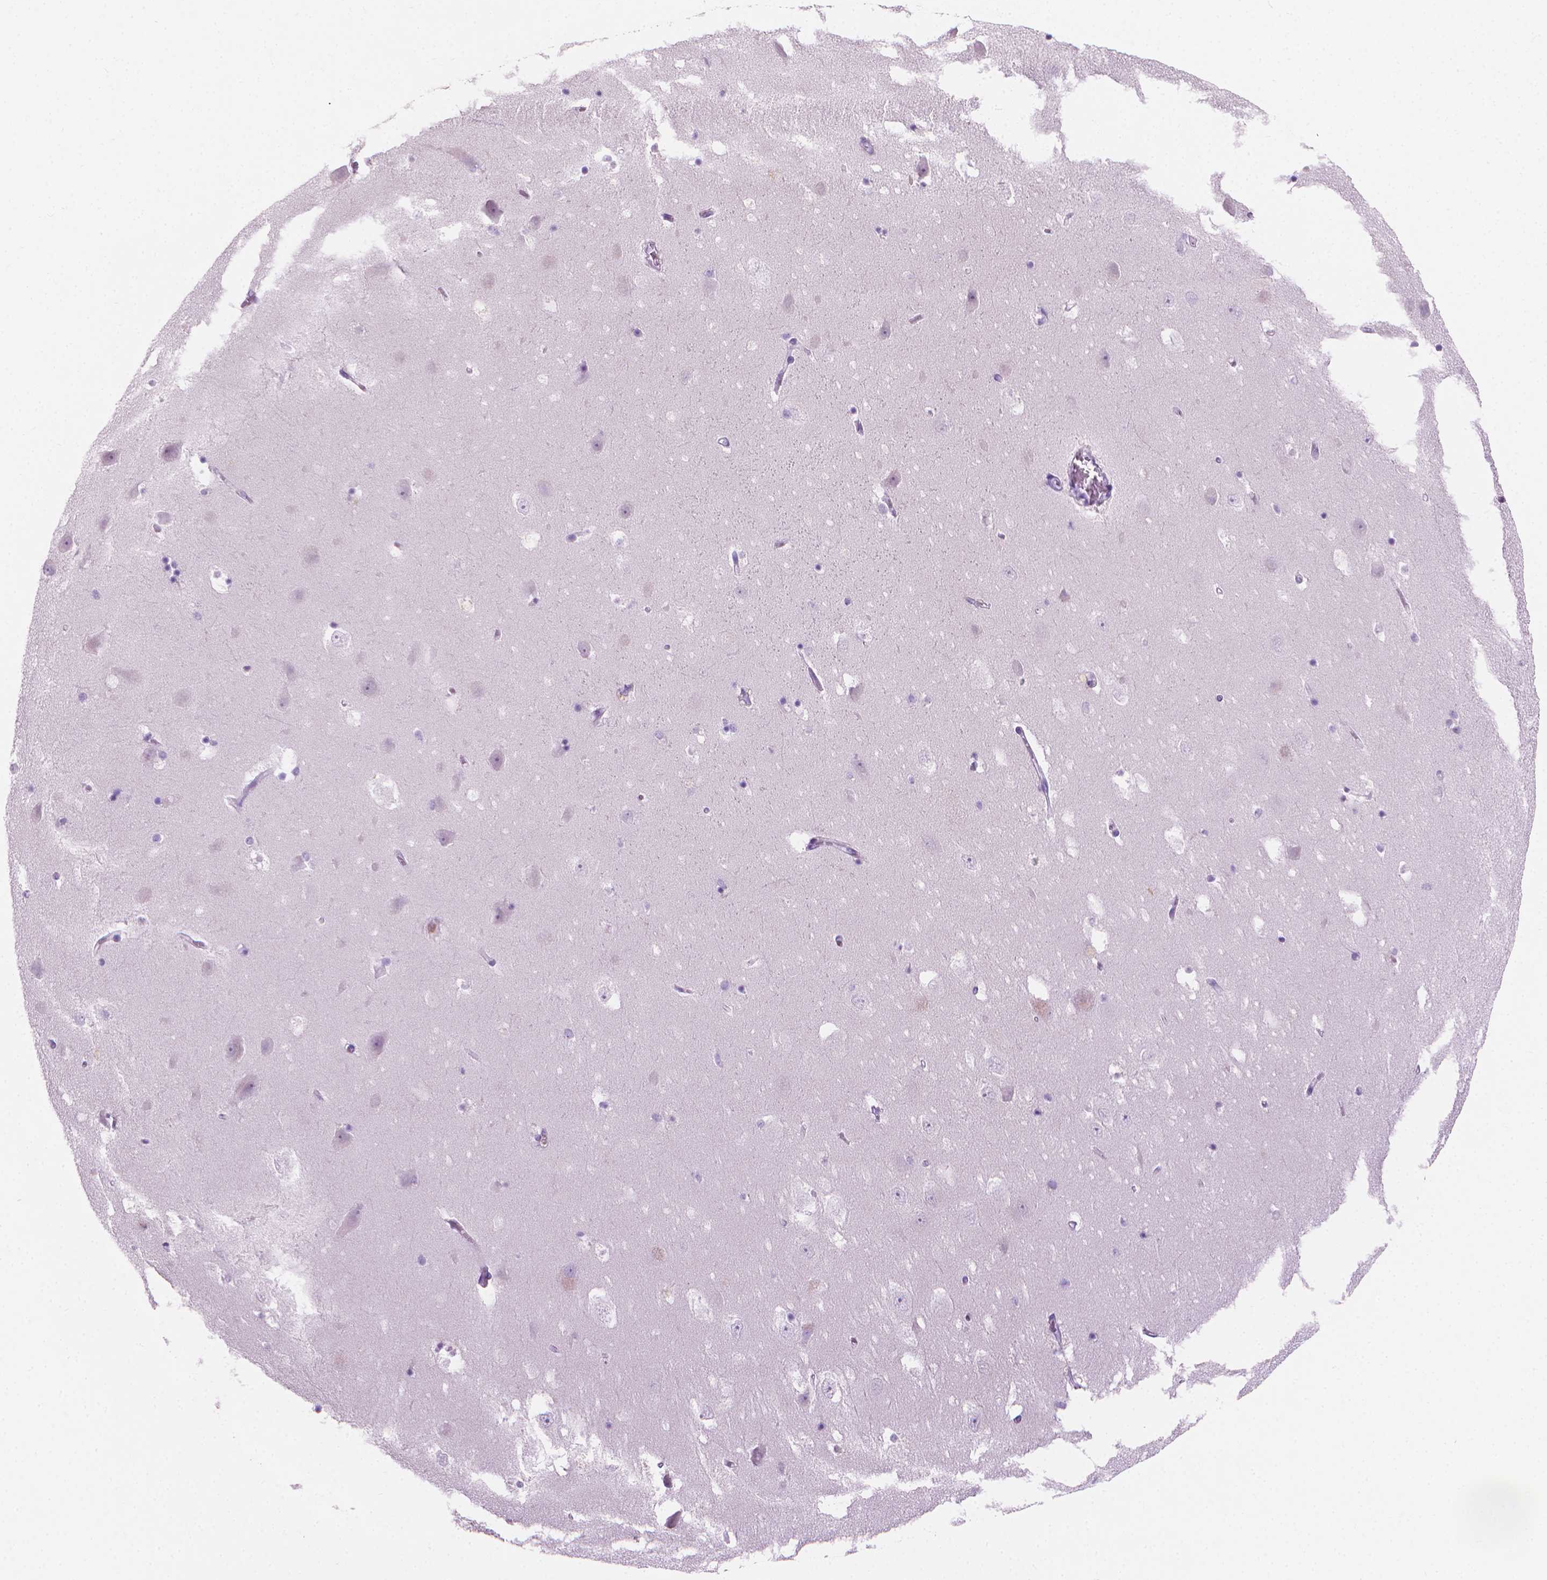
{"staining": {"intensity": "negative", "quantity": "none", "location": "none"}, "tissue": "hippocampus", "cell_type": "Glial cells", "image_type": "normal", "snomed": [{"axis": "morphology", "description": "Normal tissue, NOS"}, {"axis": "topography", "description": "Hippocampus"}], "caption": "The immunohistochemistry histopathology image has no significant positivity in glial cells of hippocampus.", "gene": "TTC29", "patient": {"sex": "male", "age": 58}}